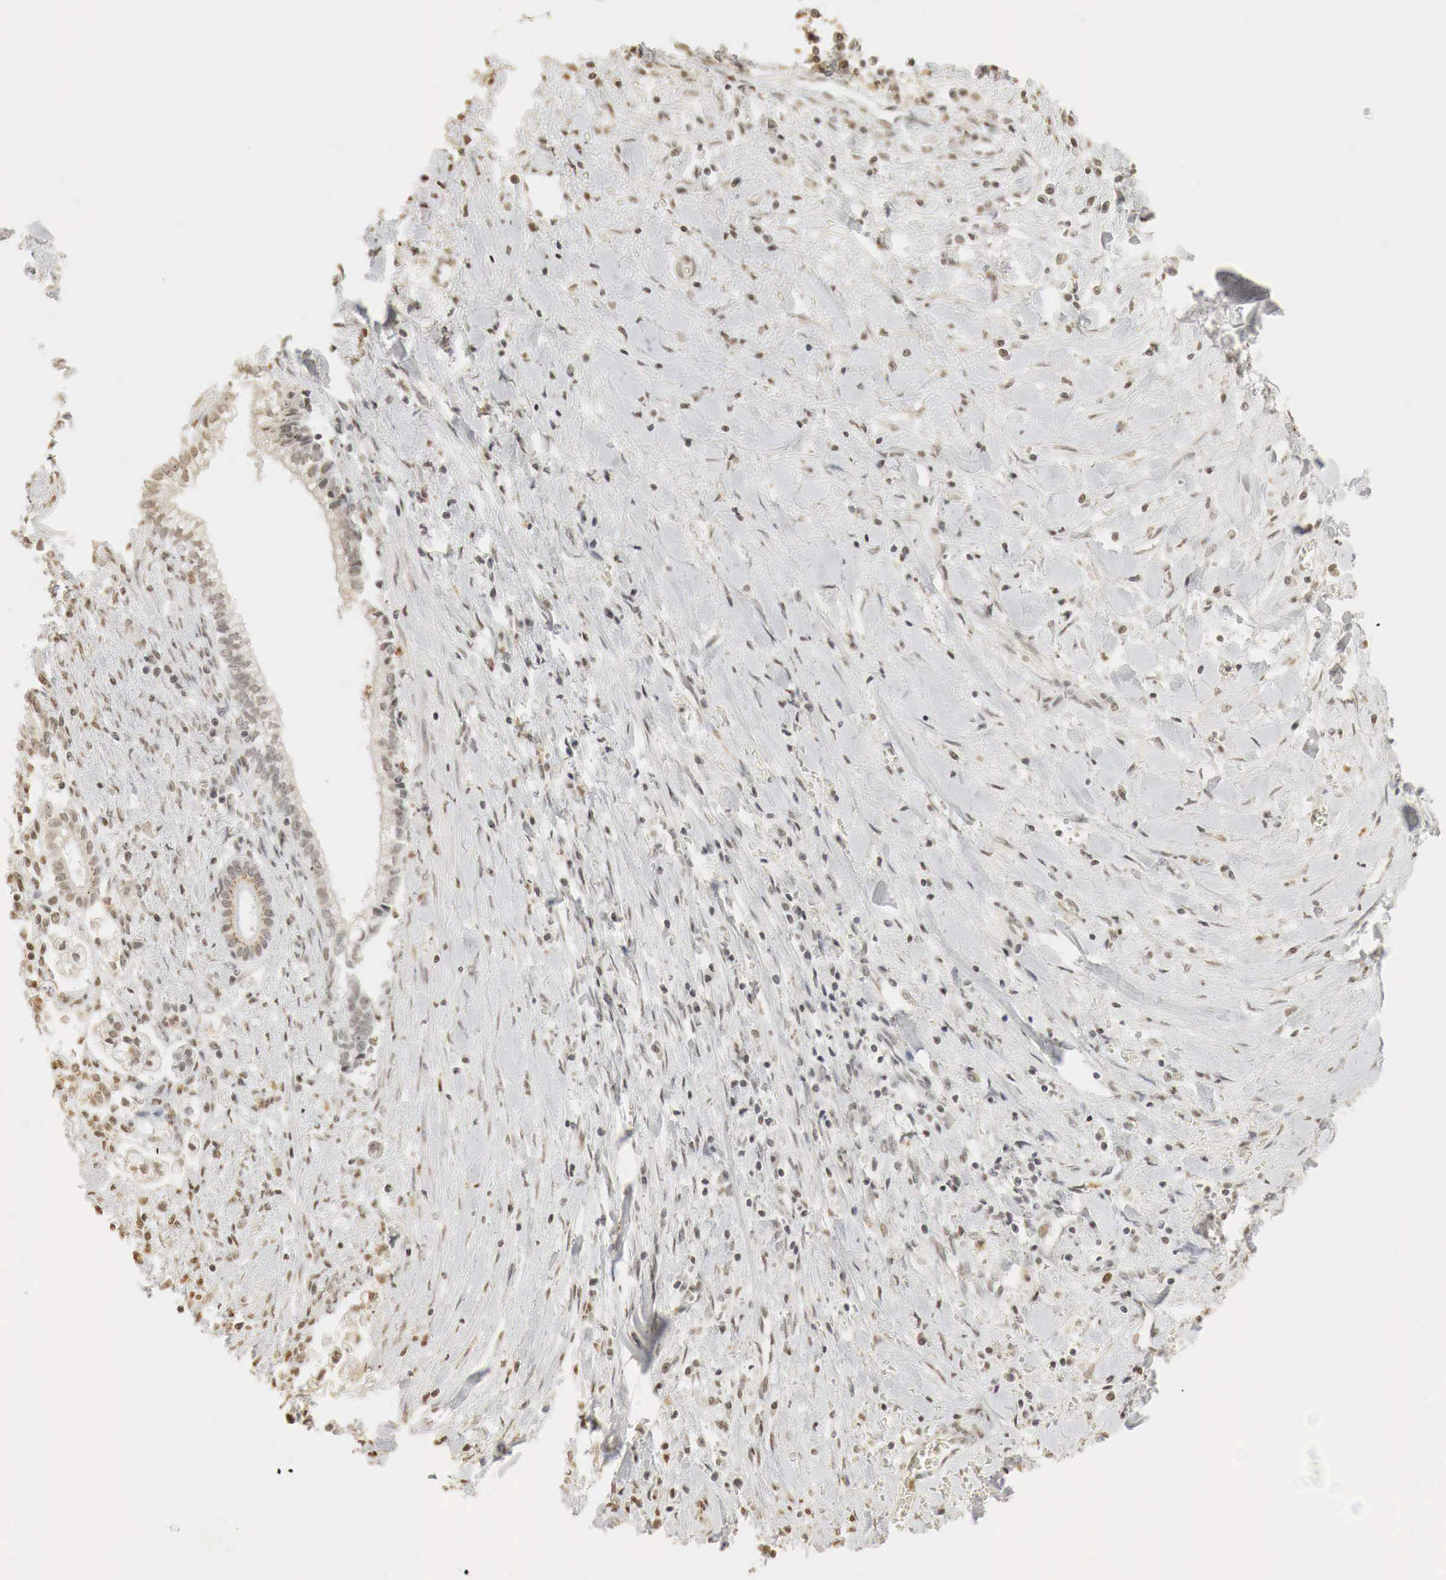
{"staining": {"intensity": "weak", "quantity": "25%-75%", "location": "cytoplasmic/membranous"}, "tissue": "liver cancer", "cell_type": "Tumor cells", "image_type": "cancer", "snomed": [{"axis": "morphology", "description": "Cholangiocarcinoma"}, {"axis": "topography", "description": "Liver"}], "caption": "A low amount of weak cytoplasmic/membranous staining is present in about 25%-75% of tumor cells in liver cholangiocarcinoma tissue. The protein of interest is stained brown, and the nuclei are stained in blue (DAB (3,3'-diaminobenzidine) IHC with brightfield microscopy, high magnification).", "gene": "ERBB4", "patient": {"sex": "male", "age": 57}}